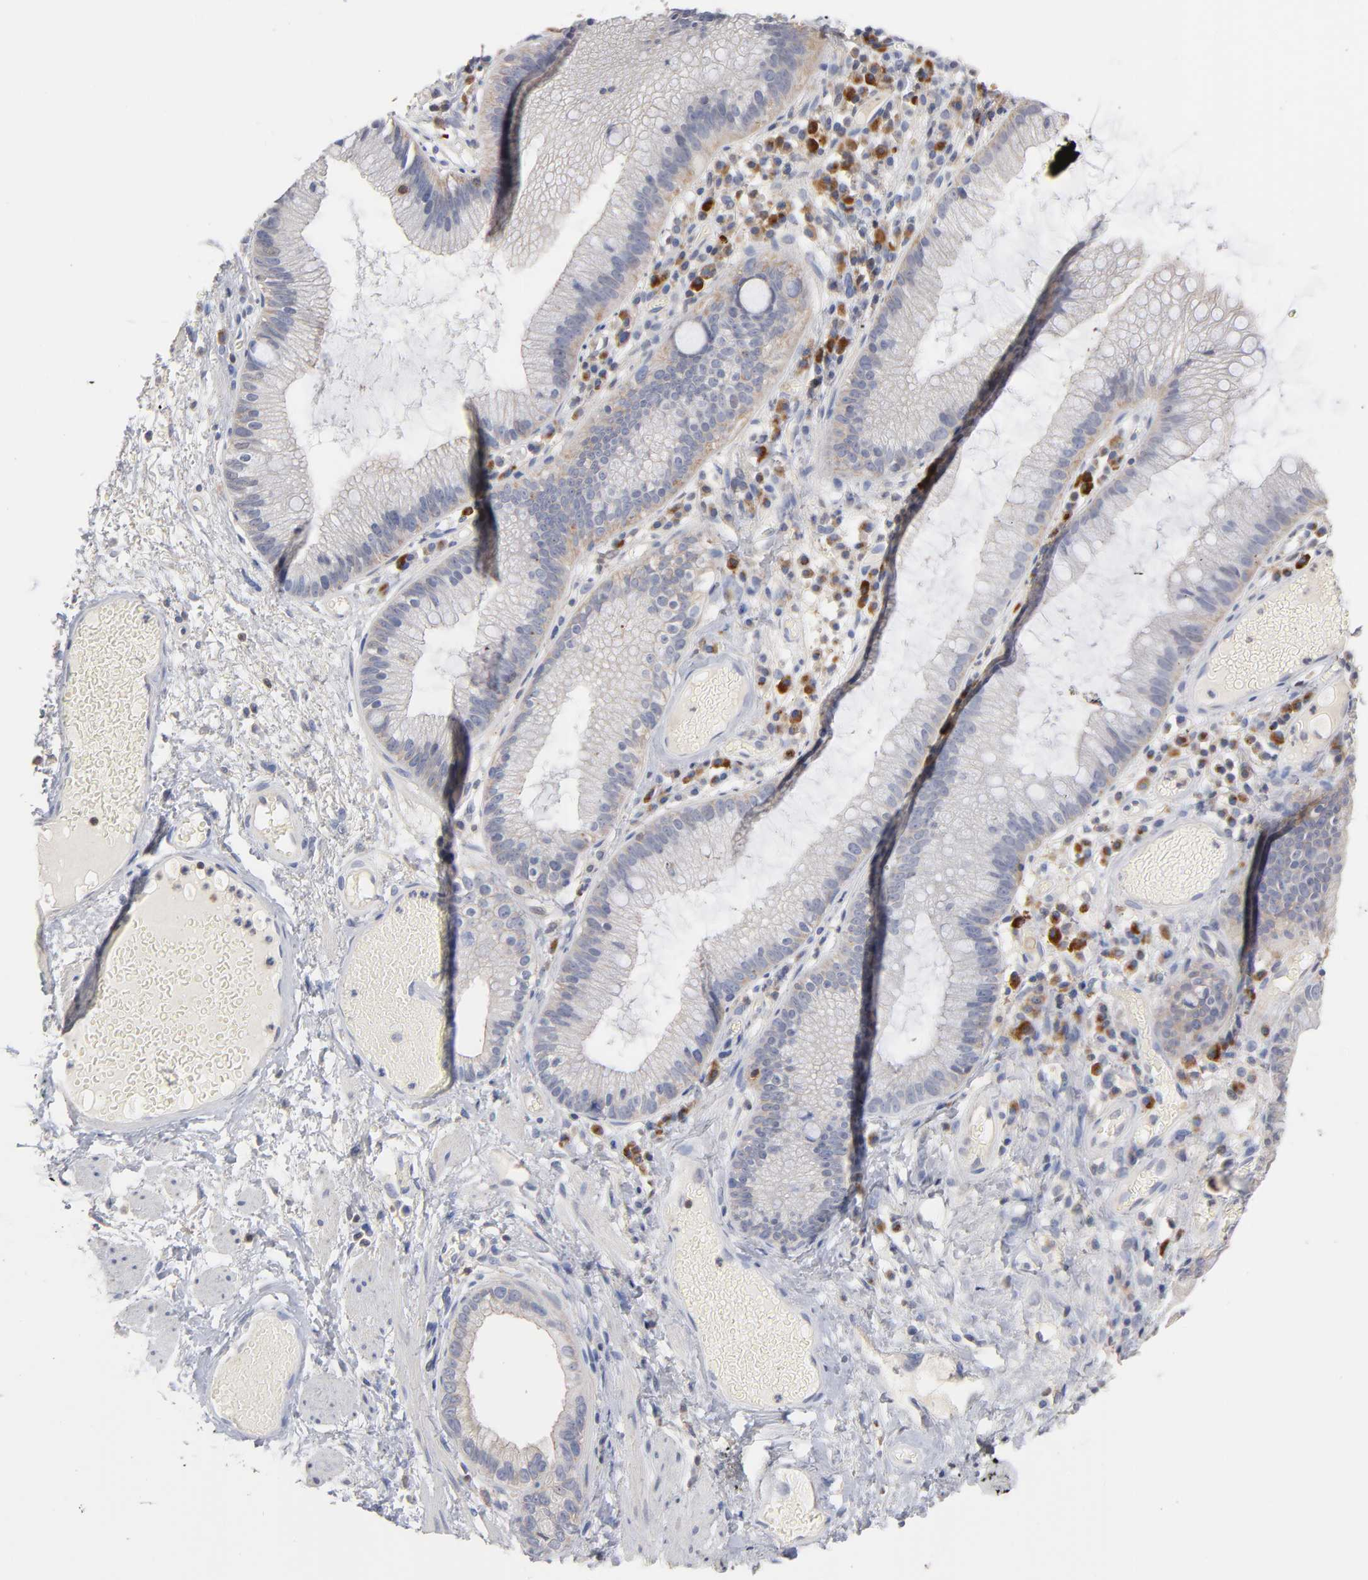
{"staining": {"intensity": "weak", "quantity": "25%-75%", "location": "cytoplasmic/membranous"}, "tissue": "skin", "cell_type": "Epidermal cells", "image_type": "normal", "snomed": [{"axis": "morphology", "description": "Normal tissue, NOS"}, {"axis": "morphology", "description": "Hemorrhoids"}, {"axis": "morphology", "description": "Inflammation, NOS"}, {"axis": "topography", "description": "Anal"}], "caption": "Brown immunohistochemical staining in normal skin shows weak cytoplasmic/membranous positivity in approximately 25%-75% of epidermal cells. (Stains: DAB in brown, nuclei in blue, Microscopy: brightfield microscopy at high magnification).", "gene": "PDLIM2", "patient": {"sex": "male", "age": 60}}